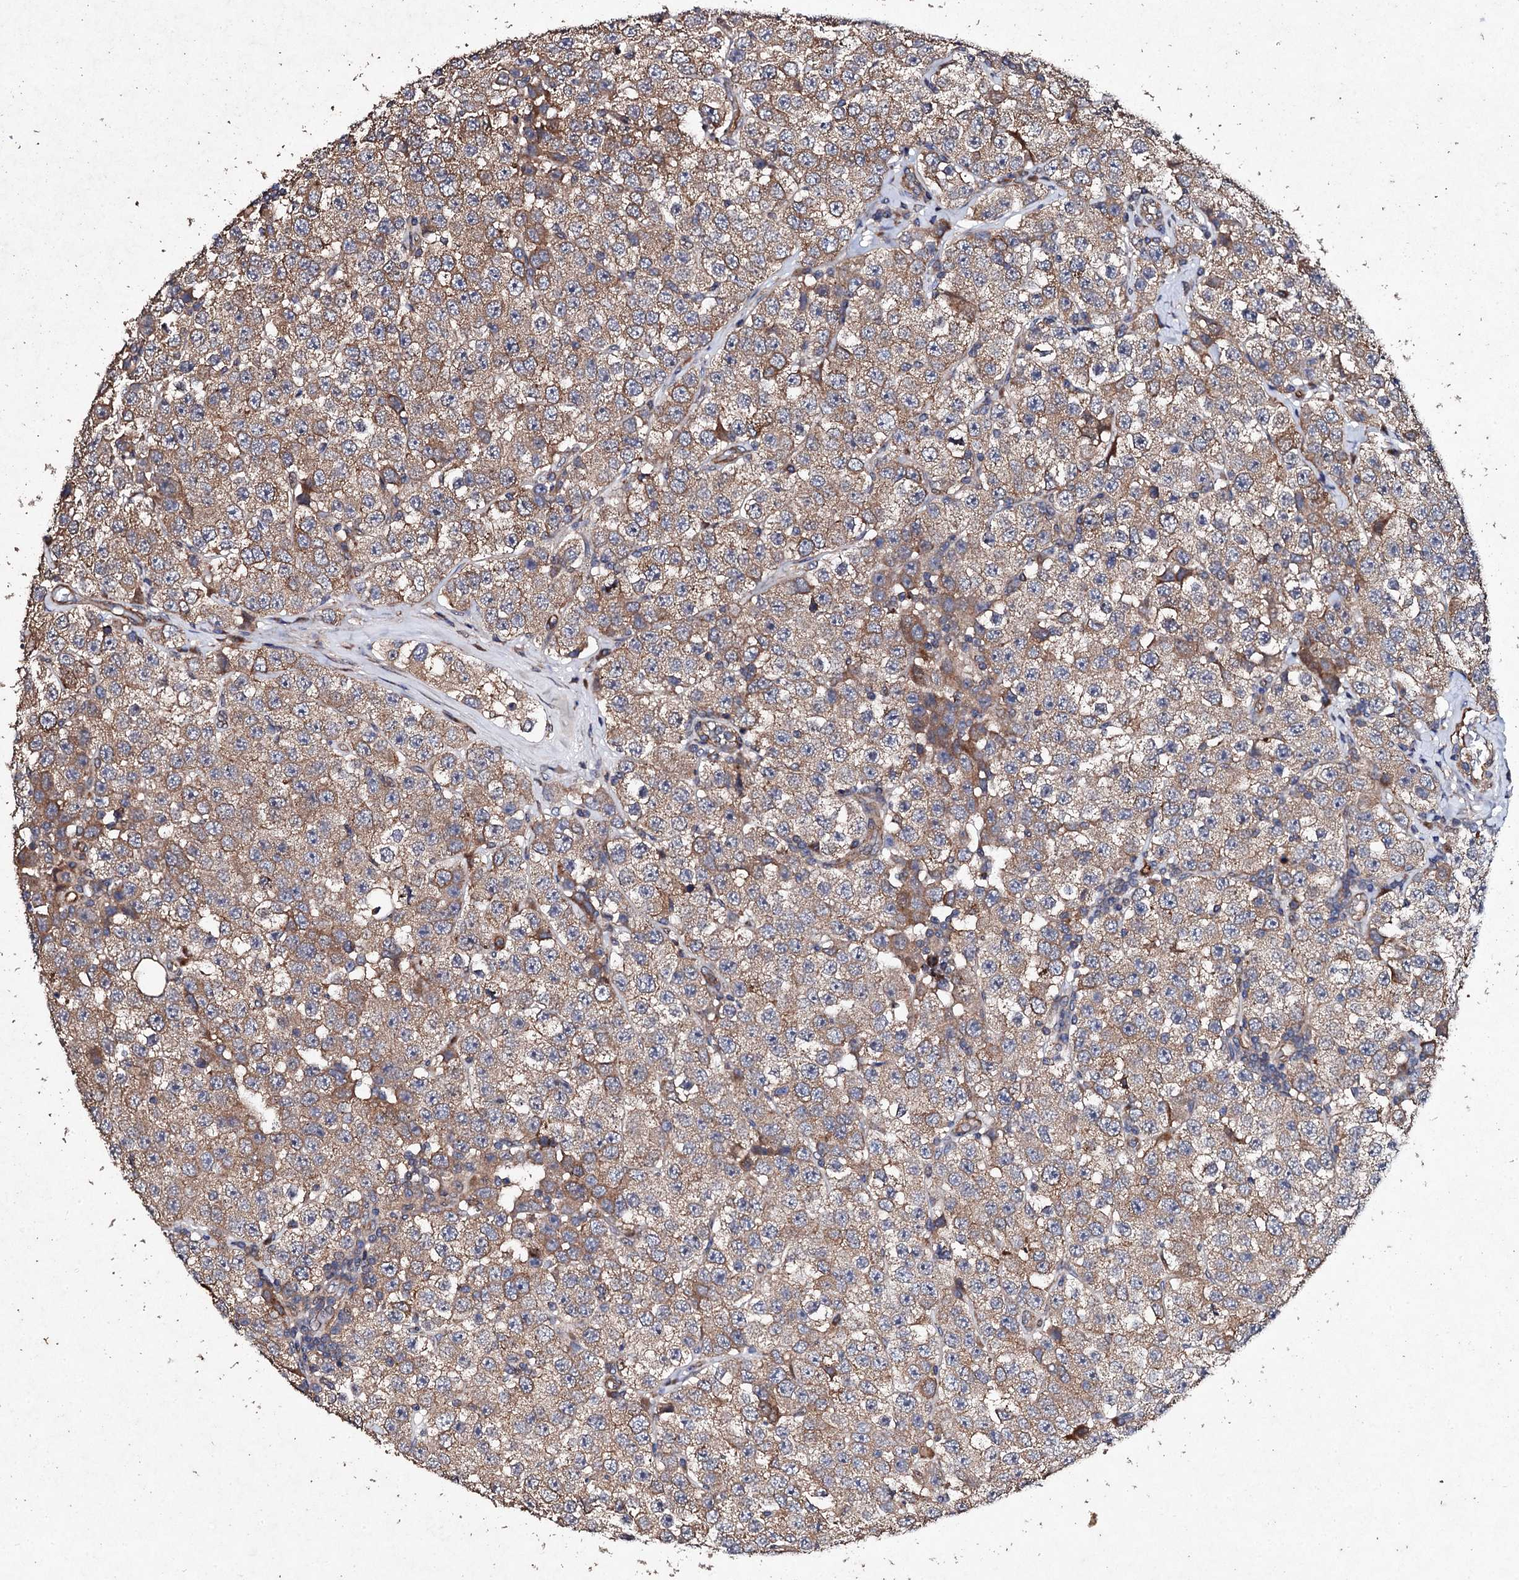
{"staining": {"intensity": "moderate", "quantity": ">75%", "location": "cytoplasmic/membranous"}, "tissue": "testis cancer", "cell_type": "Tumor cells", "image_type": "cancer", "snomed": [{"axis": "morphology", "description": "Seminoma, NOS"}, {"axis": "topography", "description": "Testis"}], "caption": "Protein expression analysis of testis cancer (seminoma) demonstrates moderate cytoplasmic/membranous staining in approximately >75% of tumor cells. Nuclei are stained in blue.", "gene": "MOCOS", "patient": {"sex": "male", "age": 28}}